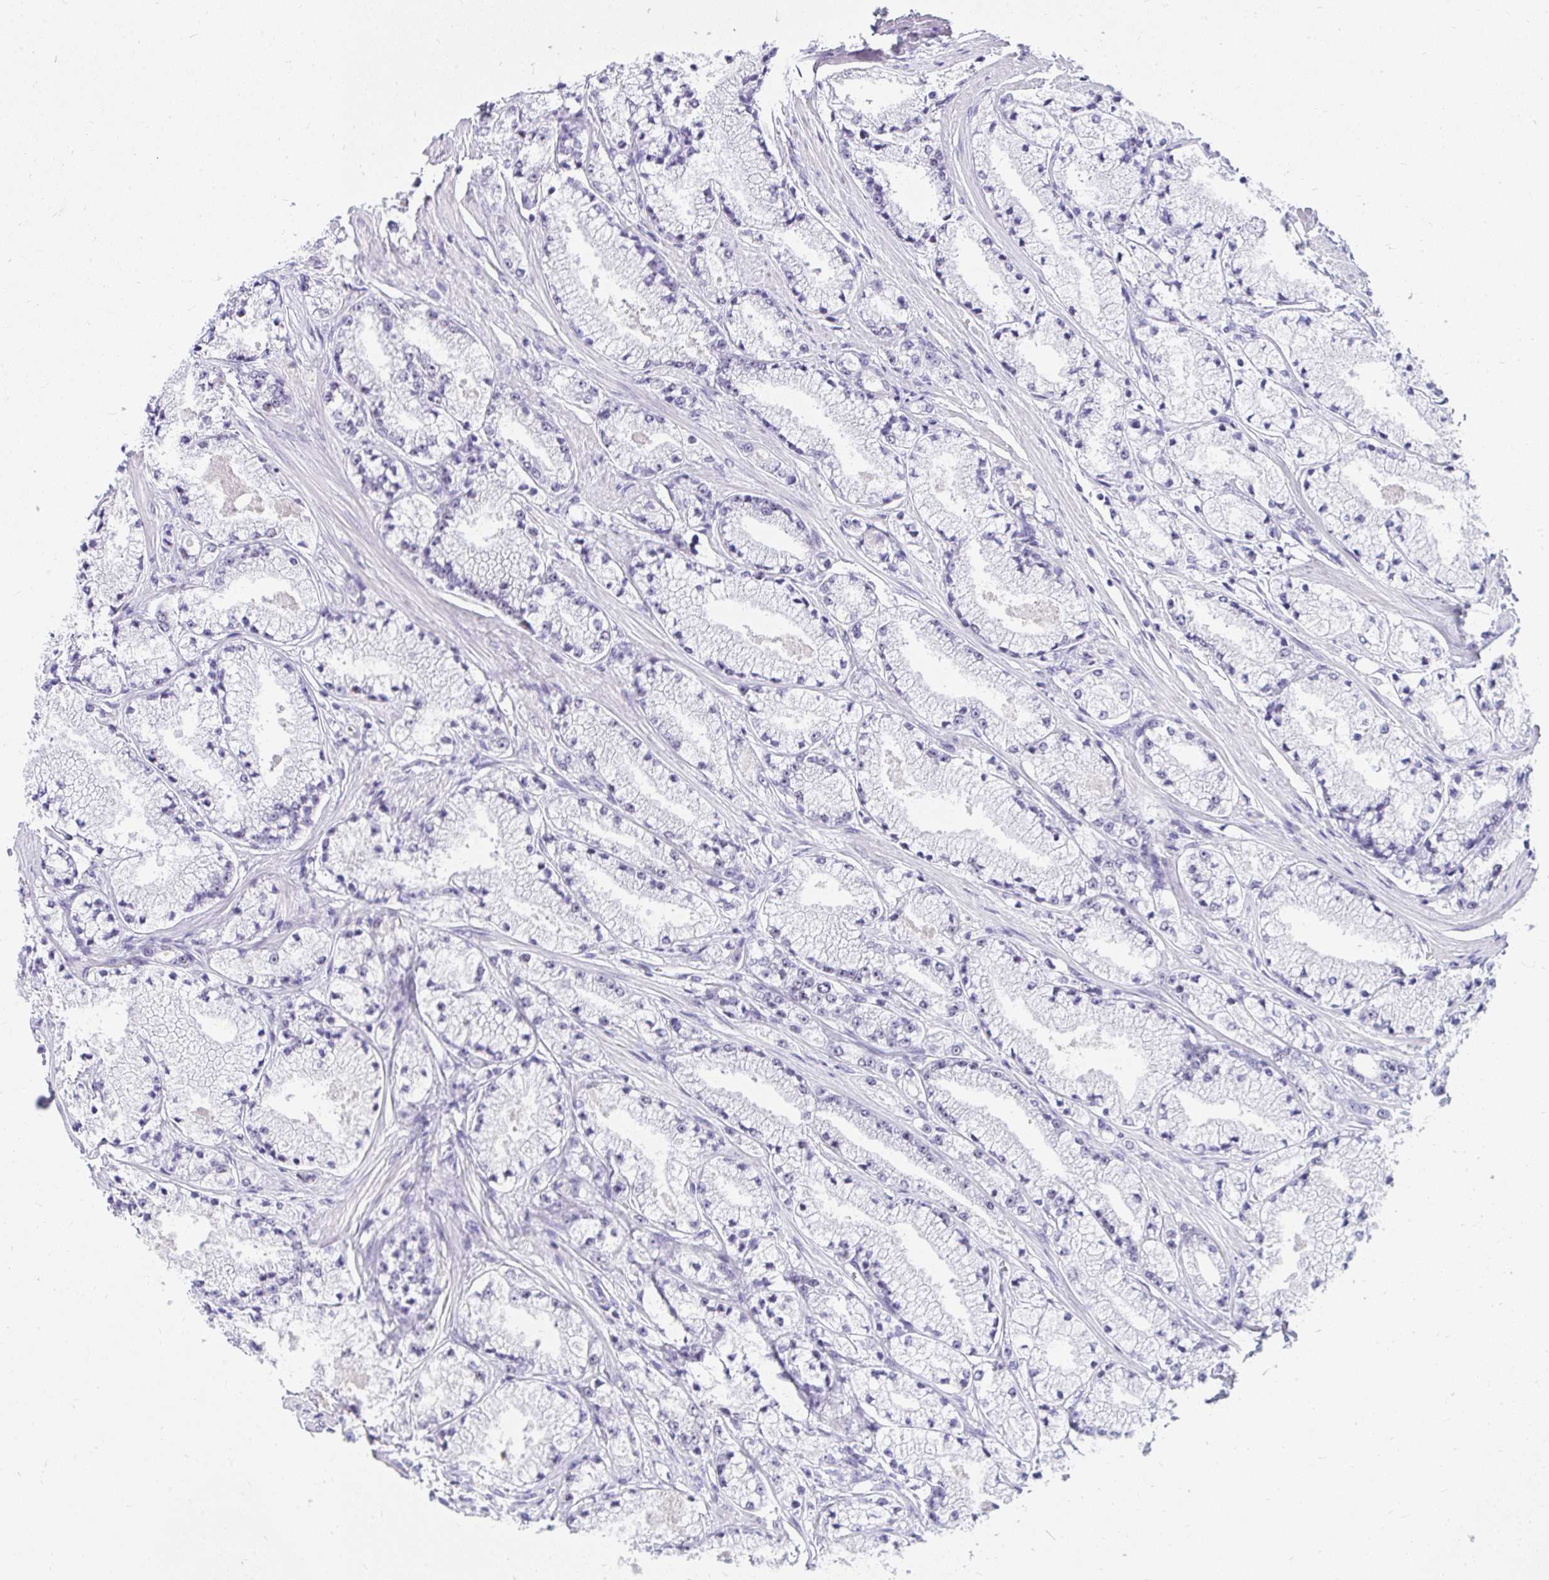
{"staining": {"intensity": "negative", "quantity": "none", "location": "none"}, "tissue": "prostate cancer", "cell_type": "Tumor cells", "image_type": "cancer", "snomed": [{"axis": "morphology", "description": "Adenocarcinoma, High grade"}, {"axis": "topography", "description": "Prostate"}], "caption": "High-grade adenocarcinoma (prostate) was stained to show a protein in brown. There is no significant positivity in tumor cells.", "gene": "OR5F1", "patient": {"sex": "male", "age": 63}}